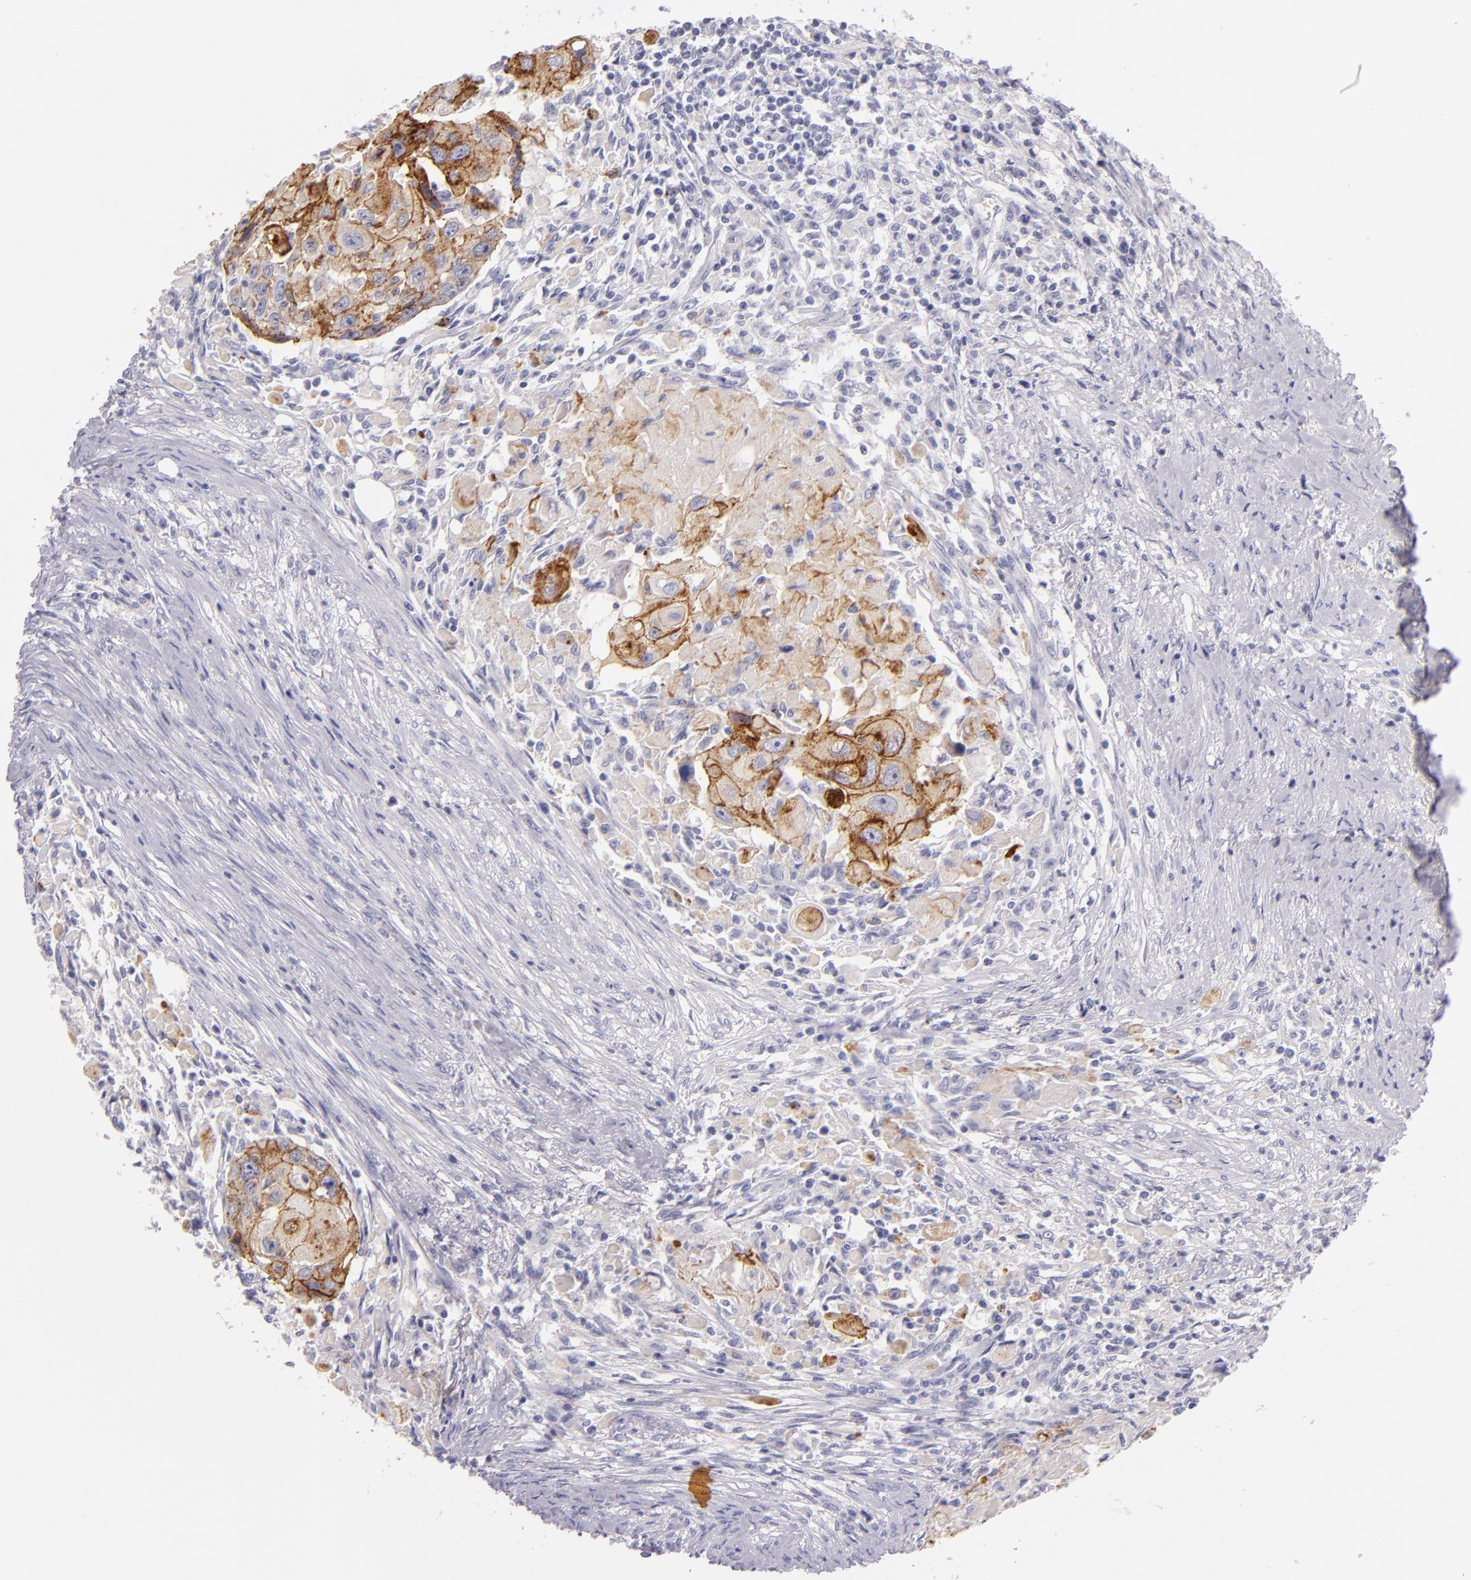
{"staining": {"intensity": "strong", "quantity": ">75%", "location": "cytoplasmic/membranous"}, "tissue": "head and neck cancer", "cell_type": "Tumor cells", "image_type": "cancer", "snomed": [{"axis": "morphology", "description": "Squamous cell carcinoma, NOS"}, {"axis": "topography", "description": "Head-Neck"}], "caption": "IHC staining of head and neck cancer (squamous cell carcinoma), which displays high levels of strong cytoplasmic/membranous positivity in approximately >75% of tumor cells indicating strong cytoplasmic/membranous protein expression. The staining was performed using DAB (3,3'-diaminobenzidine) (brown) for protein detection and nuclei were counterstained in hematoxylin (blue).", "gene": "CDH3", "patient": {"sex": "male", "age": 64}}